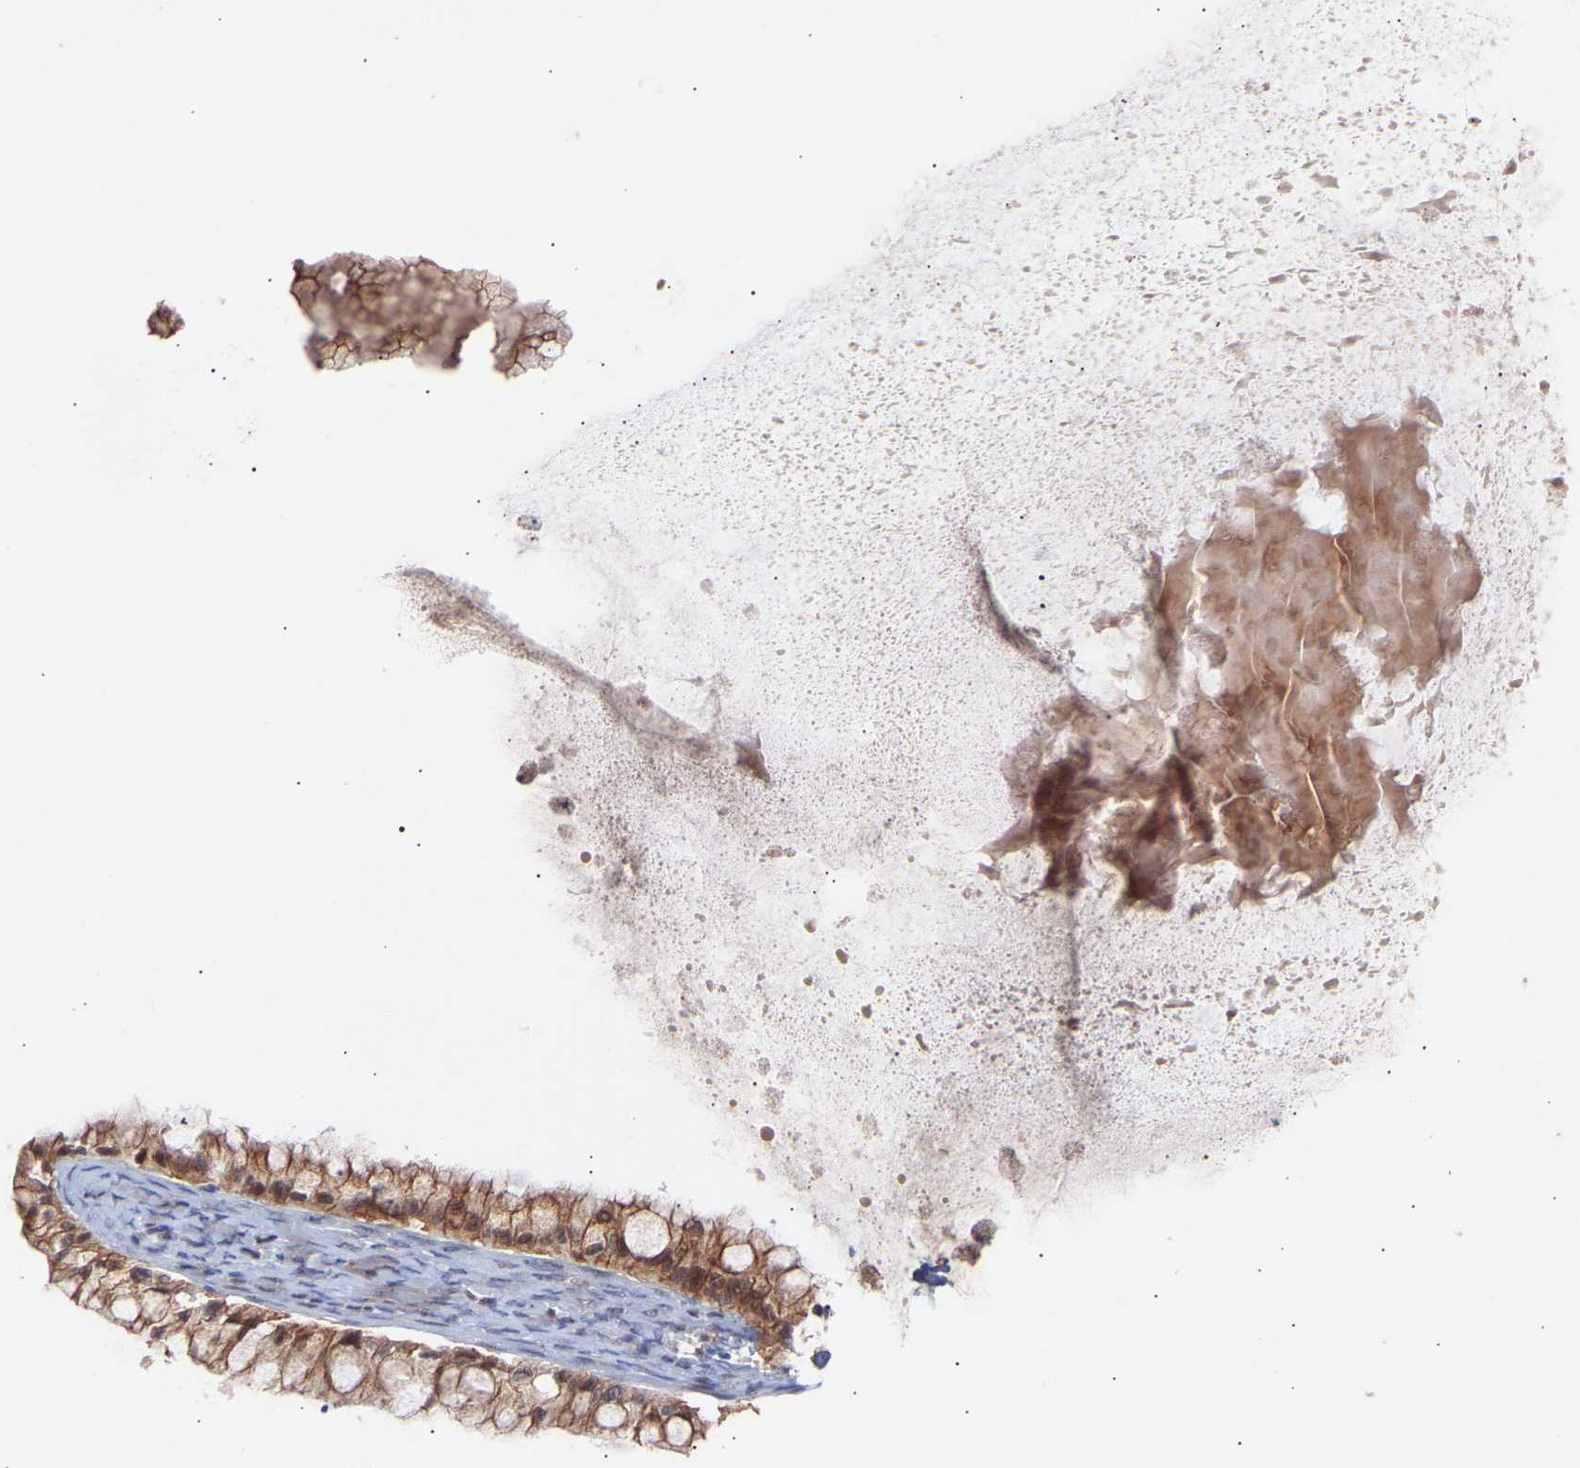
{"staining": {"intensity": "moderate", "quantity": ">75%", "location": "cytoplasmic/membranous,nuclear"}, "tissue": "ovarian cancer", "cell_type": "Tumor cells", "image_type": "cancer", "snomed": [{"axis": "morphology", "description": "Cystadenocarcinoma, mucinous, NOS"}, {"axis": "topography", "description": "Ovary"}], "caption": "Immunohistochemical staining of human ovarian cancer (mucinous cystadenocarcinoma) reveals moderate cytoplasmic/membranous and nuclear protein staining in about >75% of tumor cells.", "gene": "PDLIM5", "patient": {"sex": "female", "age": 57}}